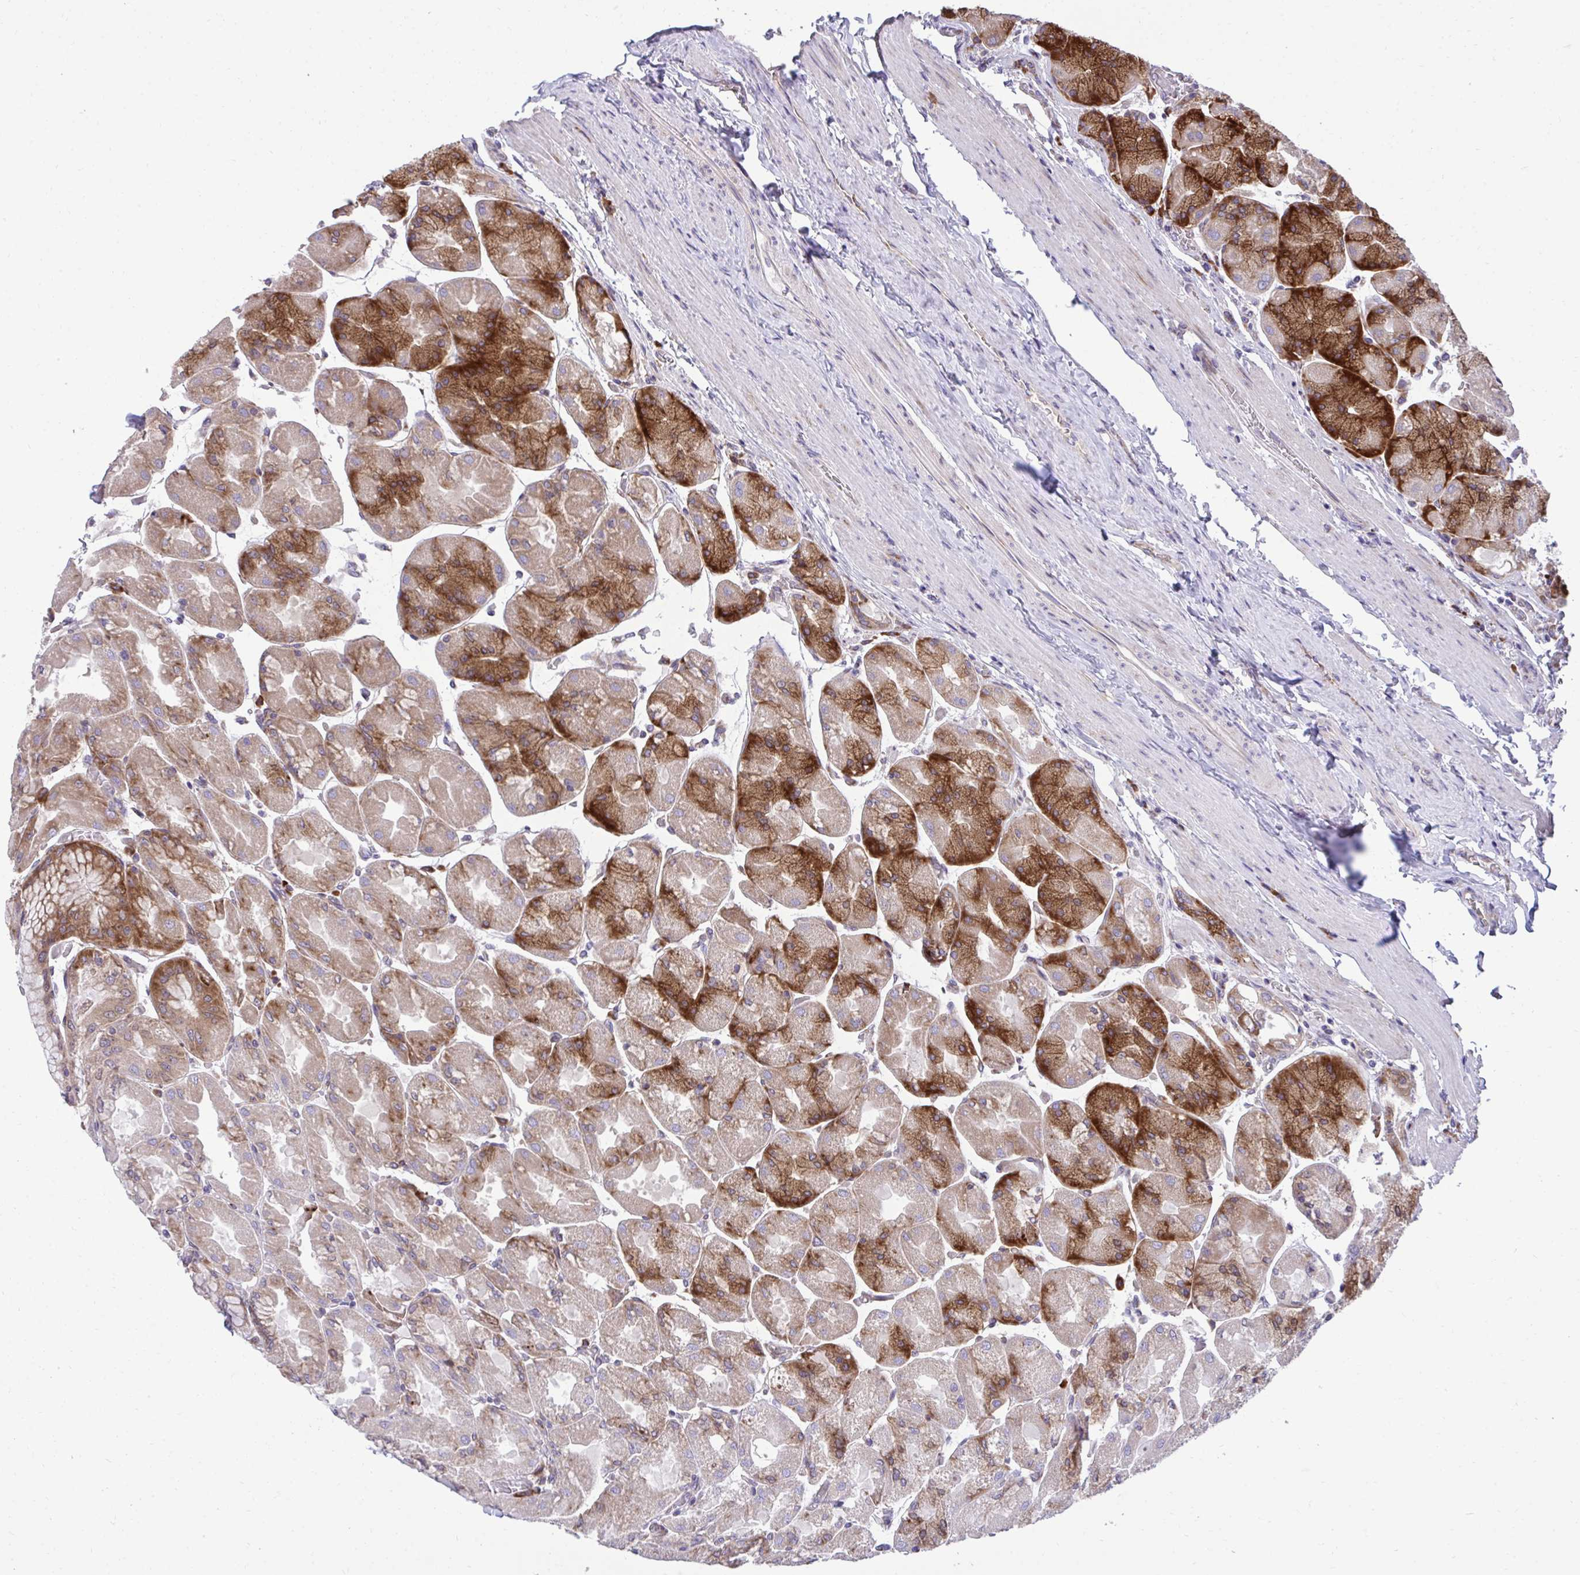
{"staining": {"intensity": "moderate", "quantity": "25%-75%", "location": "cytoplasmic/membranous,nuclear"}, "tissue": "stomach", "cell_type": "Glandular cells", "image_type": "normal", "snomed": [{"axis": "morphology", "description": "Normal tissue, NOS"}, {"axis": "topography", "description": "Stomach"}], "caption": "Human stomach stained with a brown dye shows moderate cytoplasmic/membranous,nuclear positive positivity in about 25%-75% of glandular cells.", "gene": "RPS15", "patient": {"sex": "female", "age": 61}}